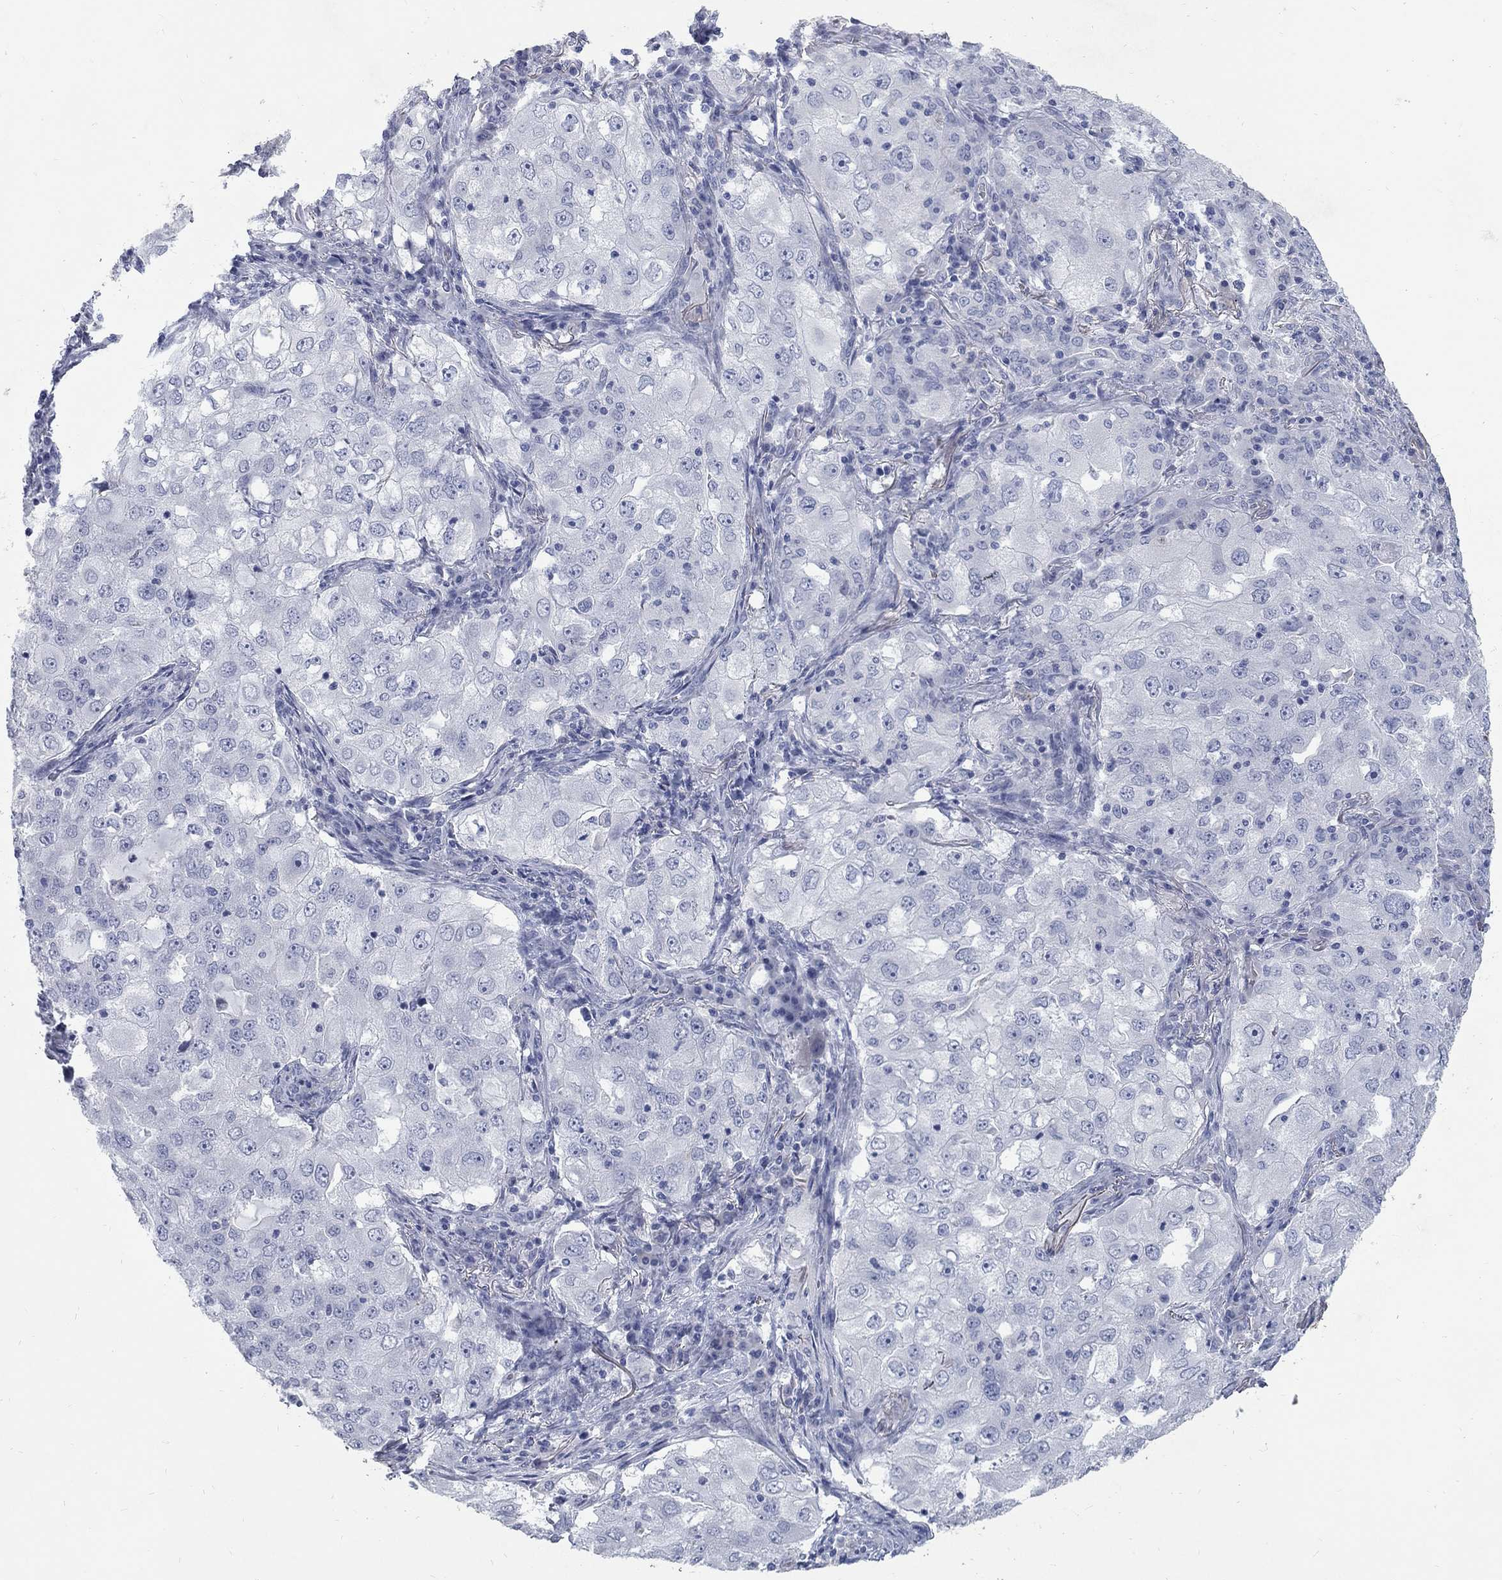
{"staining": {"intensity": "negative", "quantity": "none", "location": "none"}, "tissue": "lung cancer", "cell_type": "Tumor cells", "image_type": "cancer", "snomed": [{"axis": "morphology", "description": "Adenocarcinoma, NOS"}, {"axis": "topography", "description": "Lung"}], "caption": "Tumor cells are negative for protein expression in human adenocarcinoma (lung).", "gene": "RFTN2", "patient": {"sex": "female", "age": 61}}